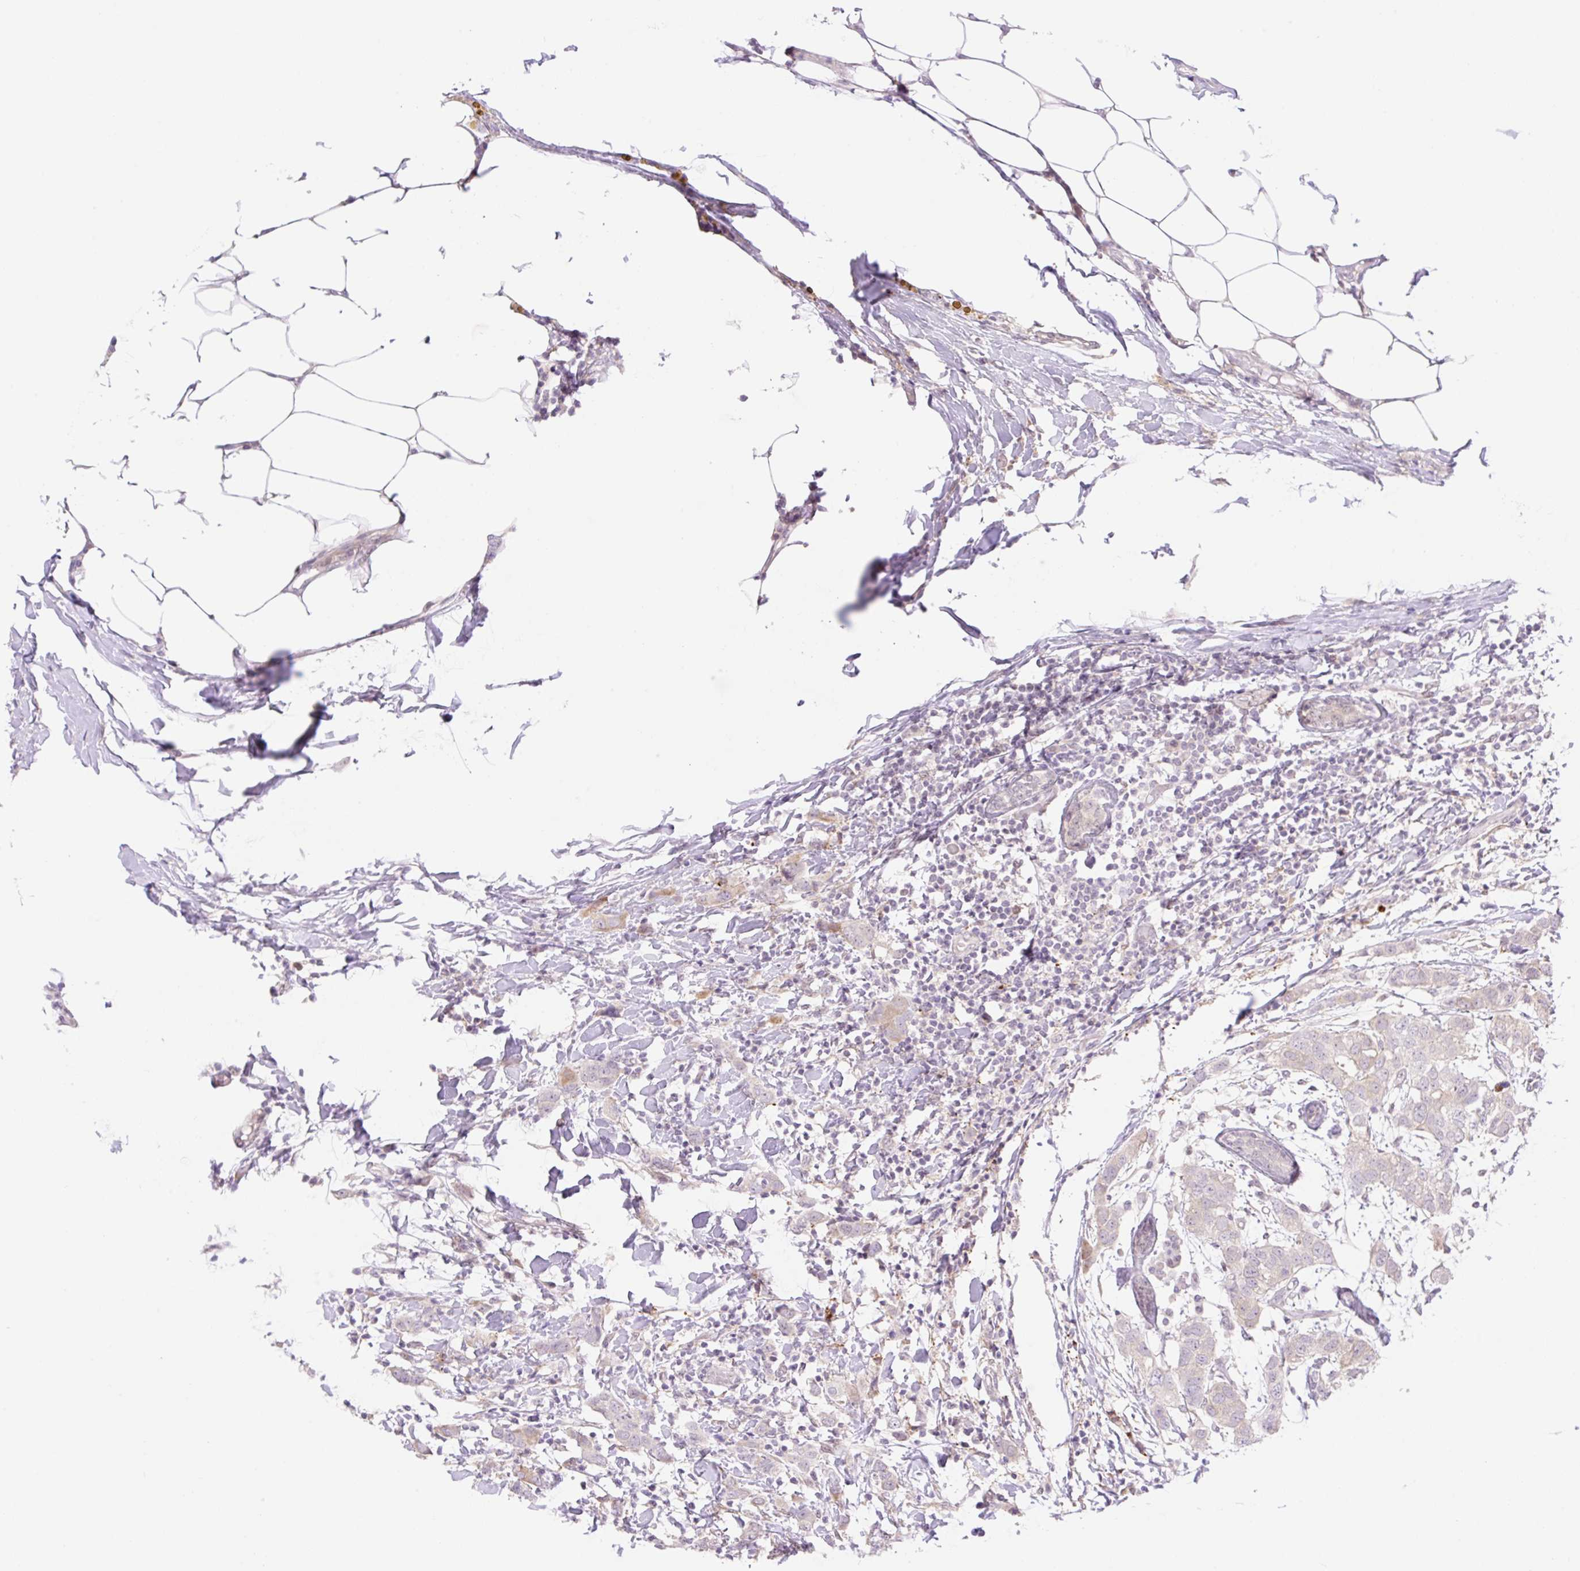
{"staining": {"intensity": "negative", "quantity": "none", "location": "none"}, "tissue": "breast cancer", "cell_type": "Tumor cells", "image_type": "cancer", "snomed": [{"axis": "morphology", "description": "Duct carcinoma"}, {"axis": "topography", "description": "Breast"}], "caption": "Photomicrograph shows no significant protein expression in tumor cells of breast cancer.", "gene": "ZFP41", "patient": {"sex": "female", "age": 50}}